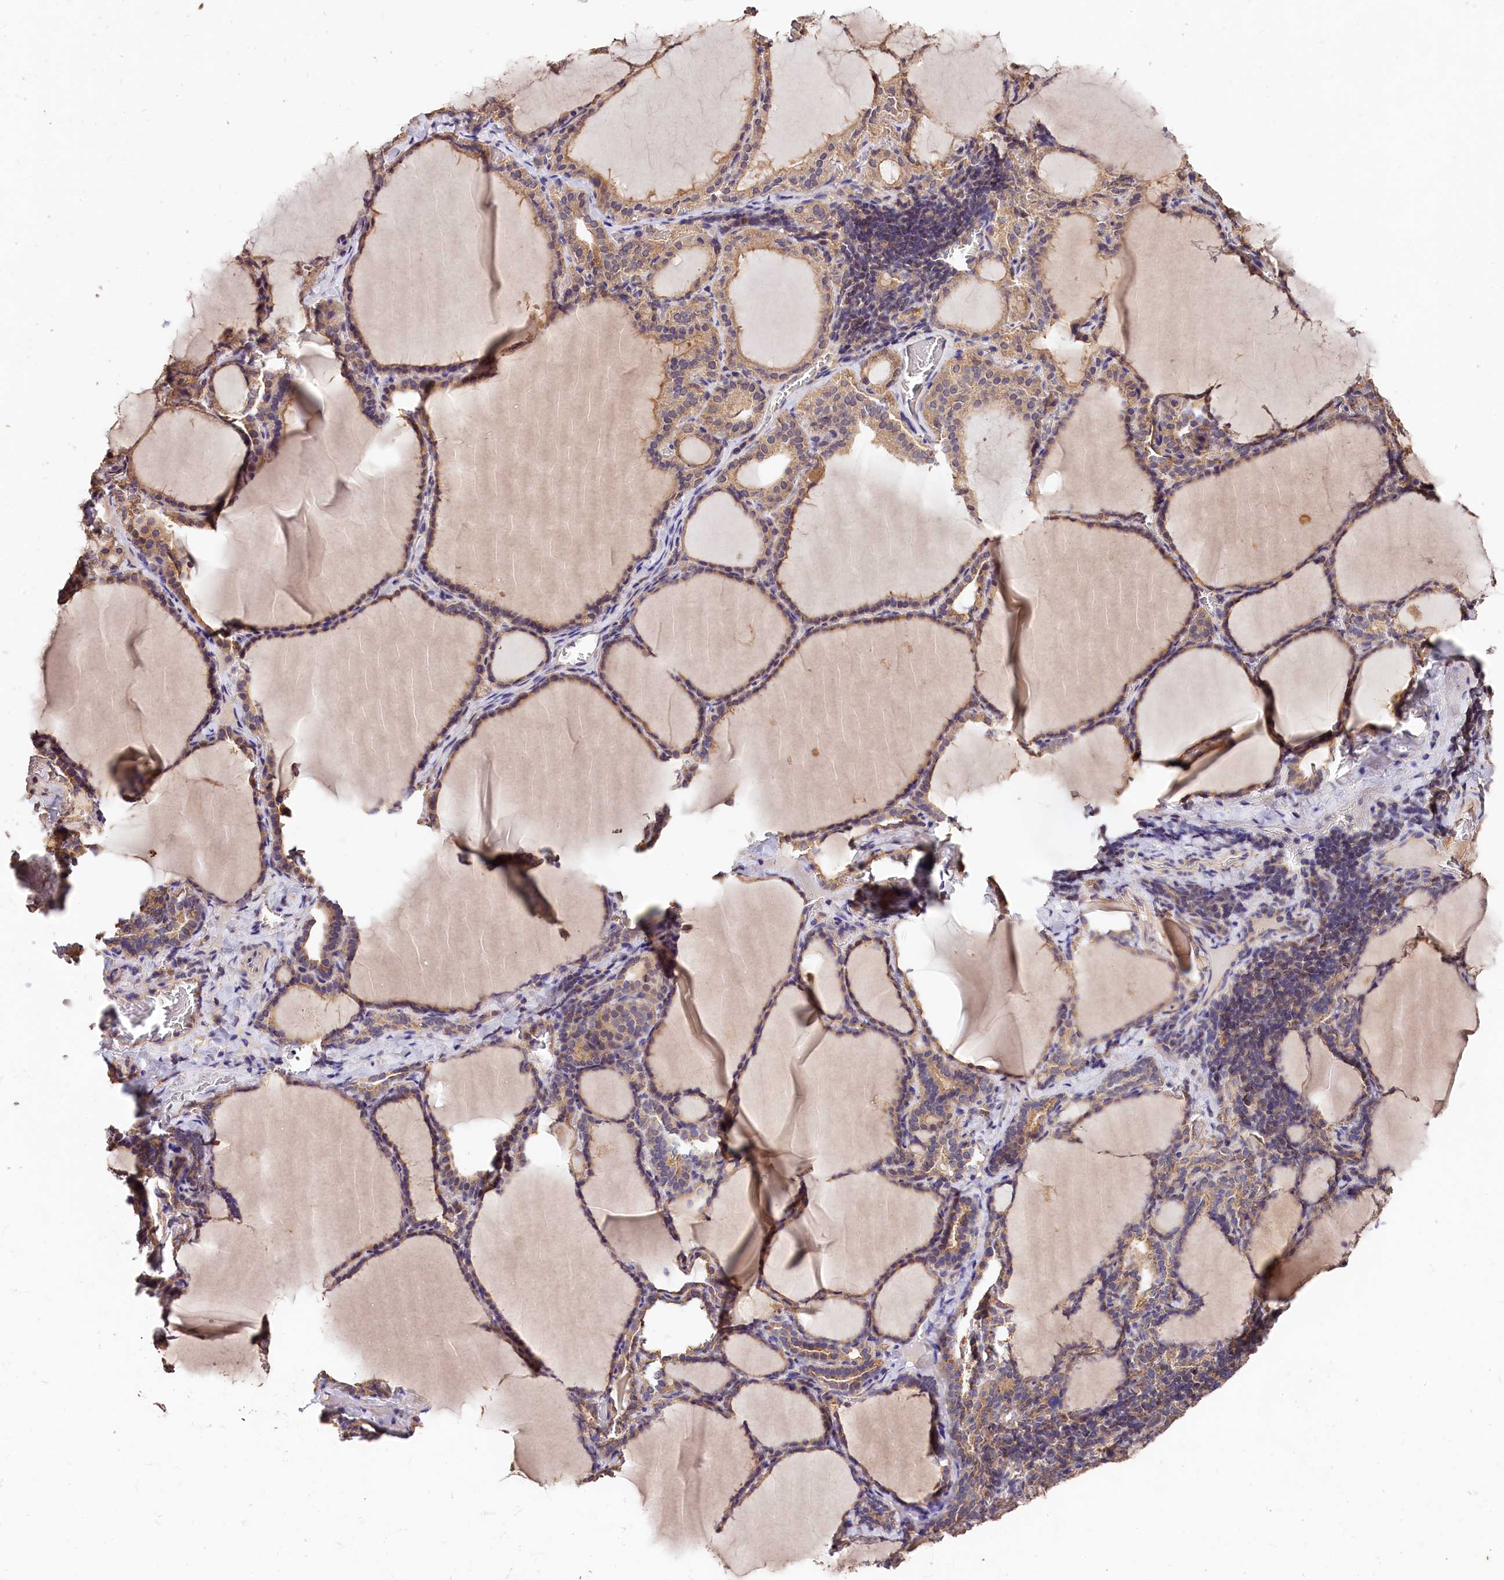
{"staining": {"intensity": "moderate", "quantity": ">75%", "location": "cytoplasmic/membranous"}, "tissue": "thyroid gland", "cell_type": "Glandular cells", "image_type": "normal", "snomed": [{"axis": "morphology", "description": "Normal tissue, NOS"}, {"axis": "topography", "description": "Thyroid gland"}], "caption": "DAB immunohistochemical staining of normal thyroid gland demonstrates moderate cytoplasmic/membranous protein expression in about >75% of glandular cells.", "gene": "OAS3", "patient": {"sex": "female", "age": 39}}